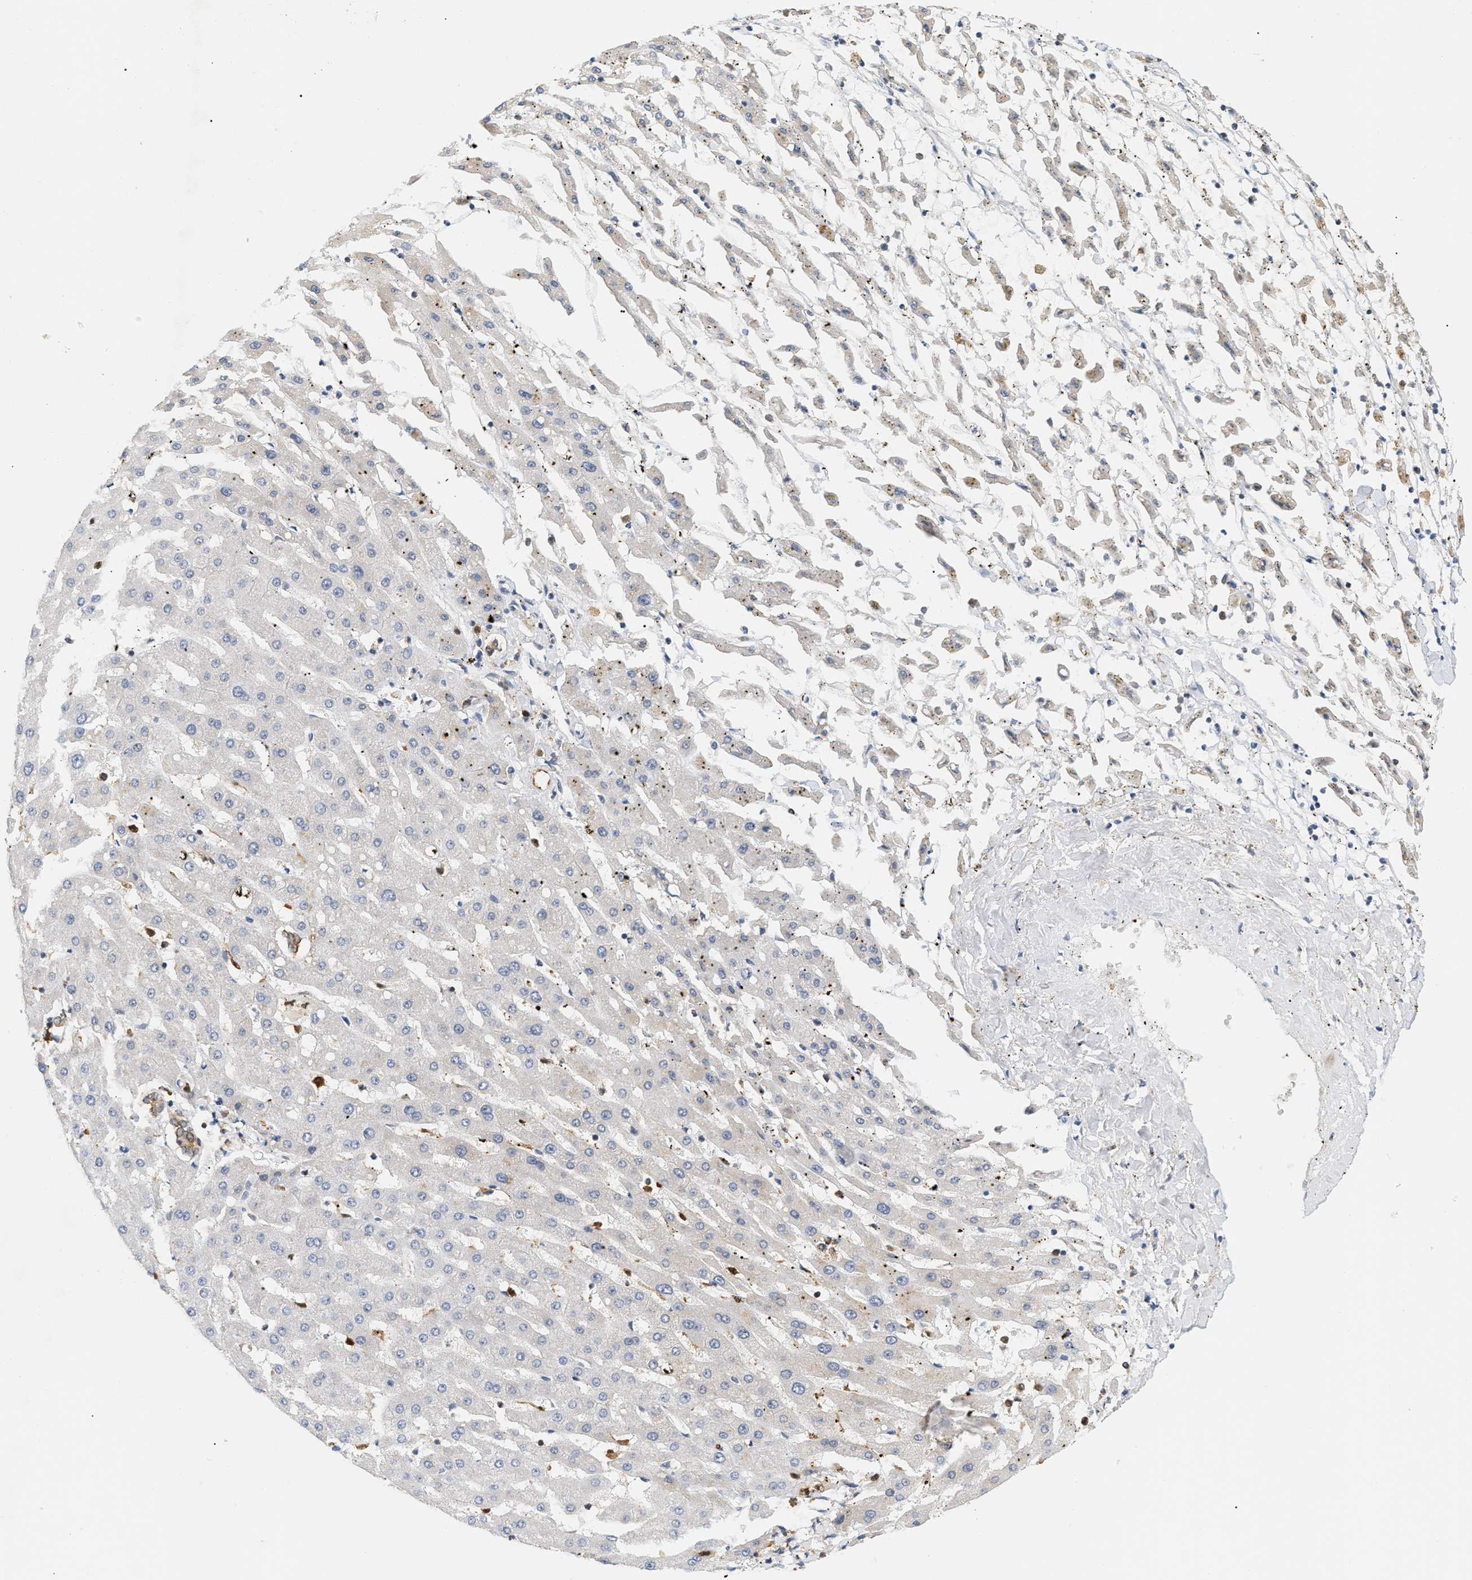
{"staining": {"intensity": "negative", "quantity": "none", "location": "none"}, "tissue": "liver cancer", "cell_type": "Tumor cells", "image_type": "cancer", "snomed": [{"axis": "morphology", "description": "Carcinoma, Hepatocellular, NOS"}, {"axis": "topography", "description": "Liver"}], "caption": "This is an immunohistochemistry (IHC) photomicrograph of liver cancer (hepatocellular carcinoma). There is no positivity in tumor cells.", "gene": "PYCARD", "patient": {"sex": "male", "age": 72}}